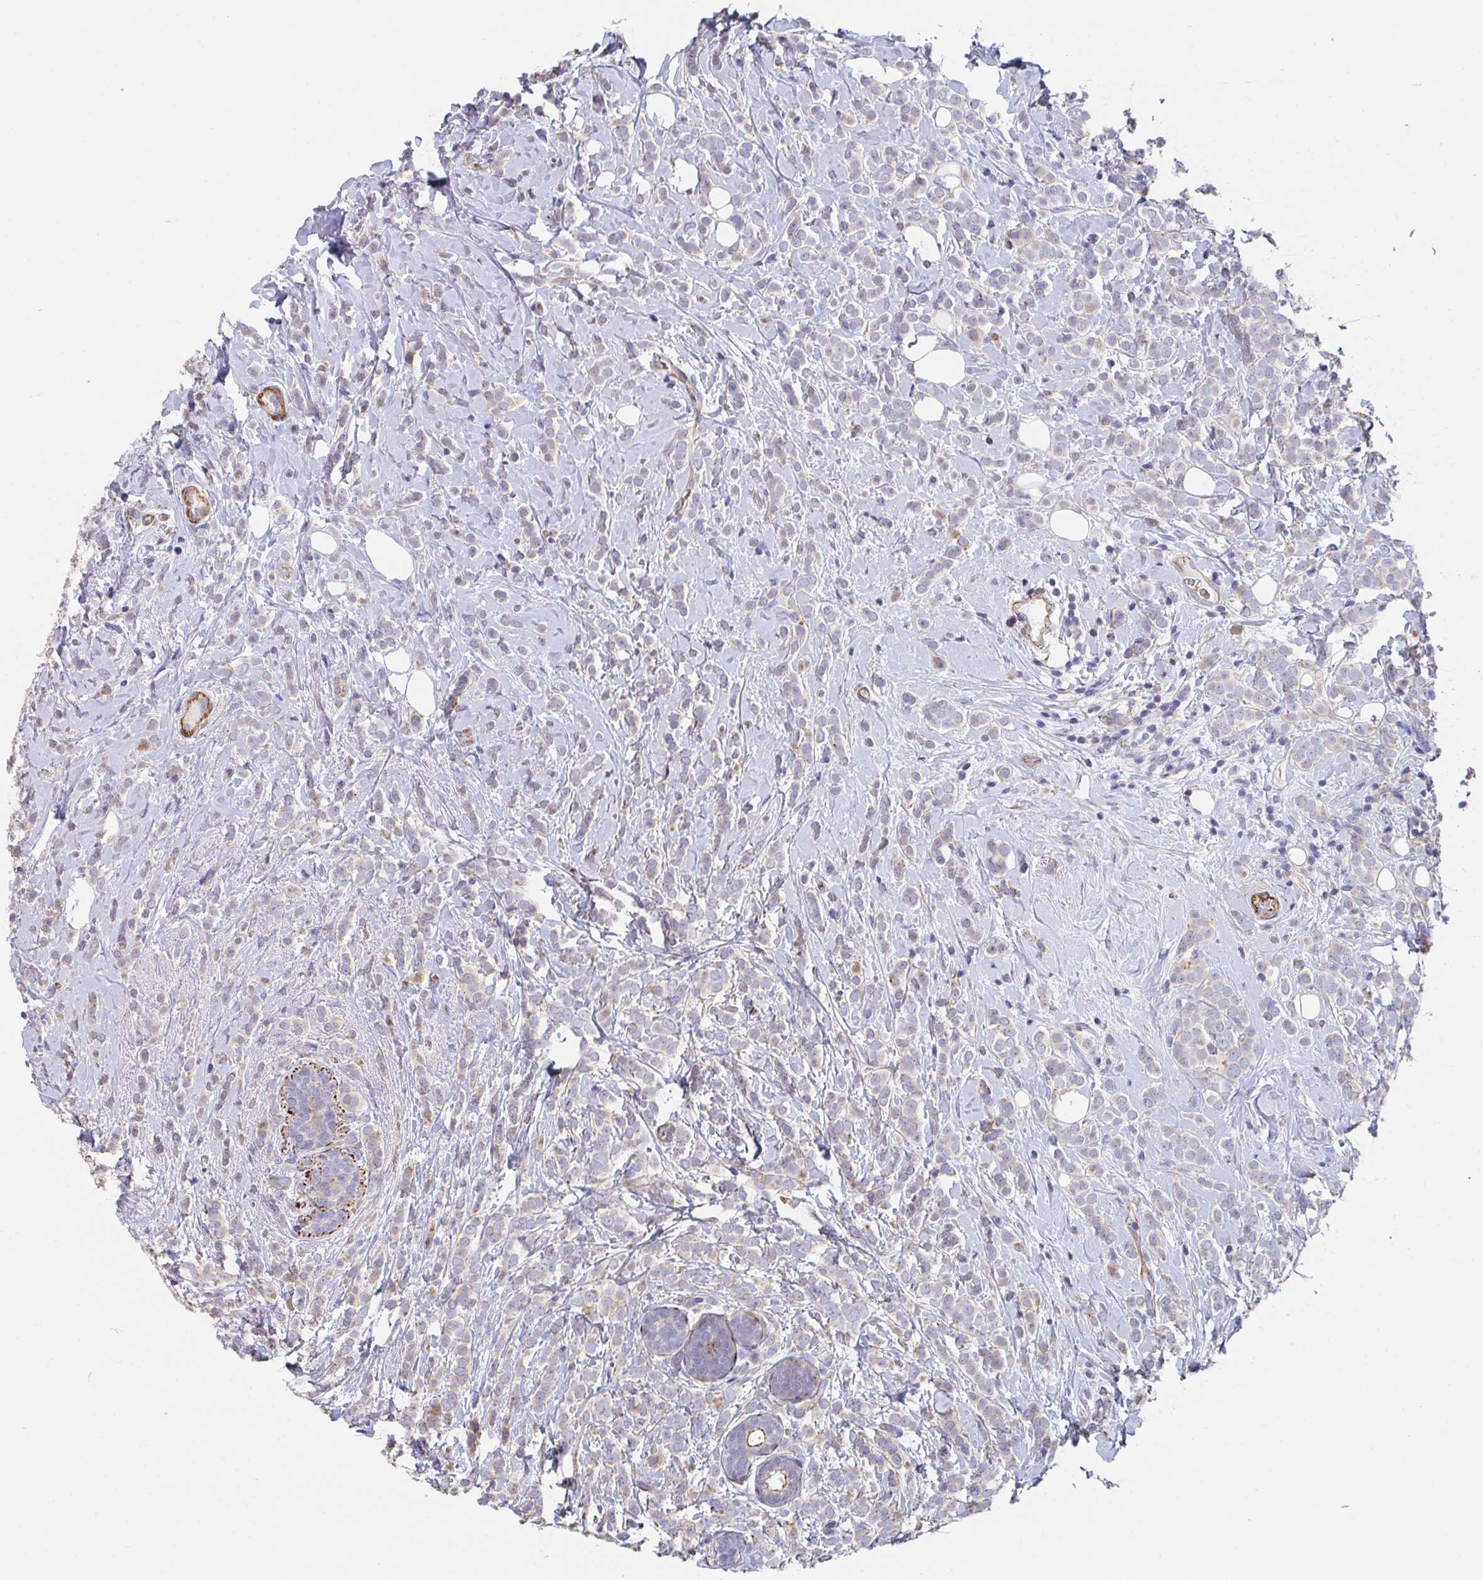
{"staining": {"intensity": "weak", "quantity": "25%-75%", "location": "cytoplasmic/membranous"}, "tissue": "breast cancer", "cell_type": "Tumor cells", "image_type": "cancer", "snomed": [{"axis": "morphology", "description": "Lobular carcinoma"}, {"axis": "topography", "description": "Breast"}], "caption": "Brown immunohistochemical staining in lobular carcinoma (breast) reveals weak cytoplasmic/membranous positivity in about 25%-75% of tumor cells. (Brightfield microscopy of DAB IHC at high magnification).", "gene": "FZD2", "patient": {"sex": "female", "age": 49}}